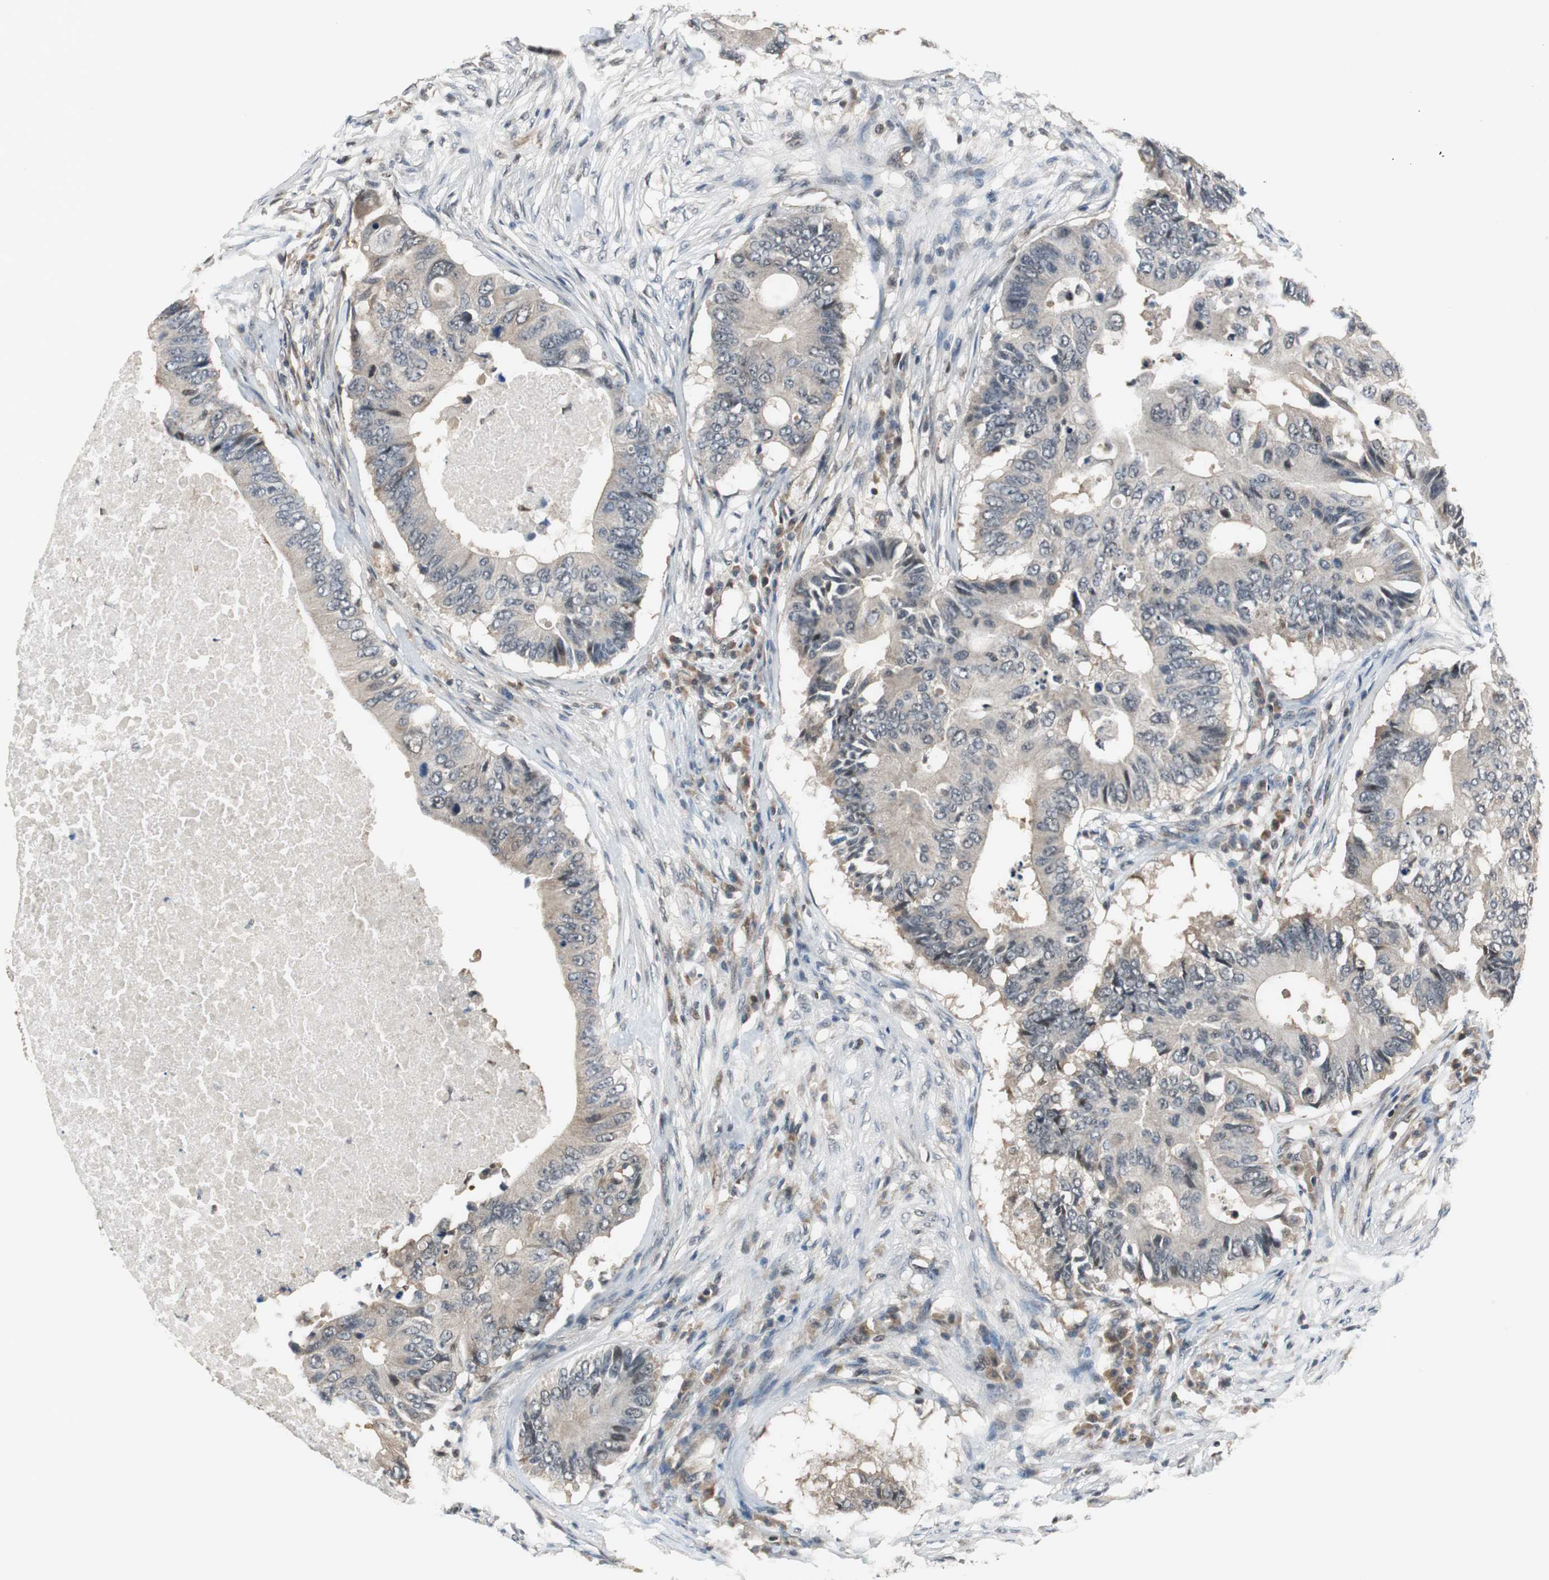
{"staining": {"intensity": "weak", "quantity": "25%-75%", "location": "cytoplasmic/membranous"}, "tissue": "colorectal cancer", "cell_type": "Tumor cells", "image_type": "cancer", "snomed": [{"axis": "morphology", "description": "Adenocarcinoma, NOS"}, {"axis": "topography", "description": "Colon"}], "caption": "An IHC photomicrograph of tumor tissue is shown. Protein staining in brown shows weak cytoplasmic/membranous positivity in colorectal adenocarcinoma within tumor cells.", "gene": "MAFB", "patient": {"sex": "male", "age": 71}}